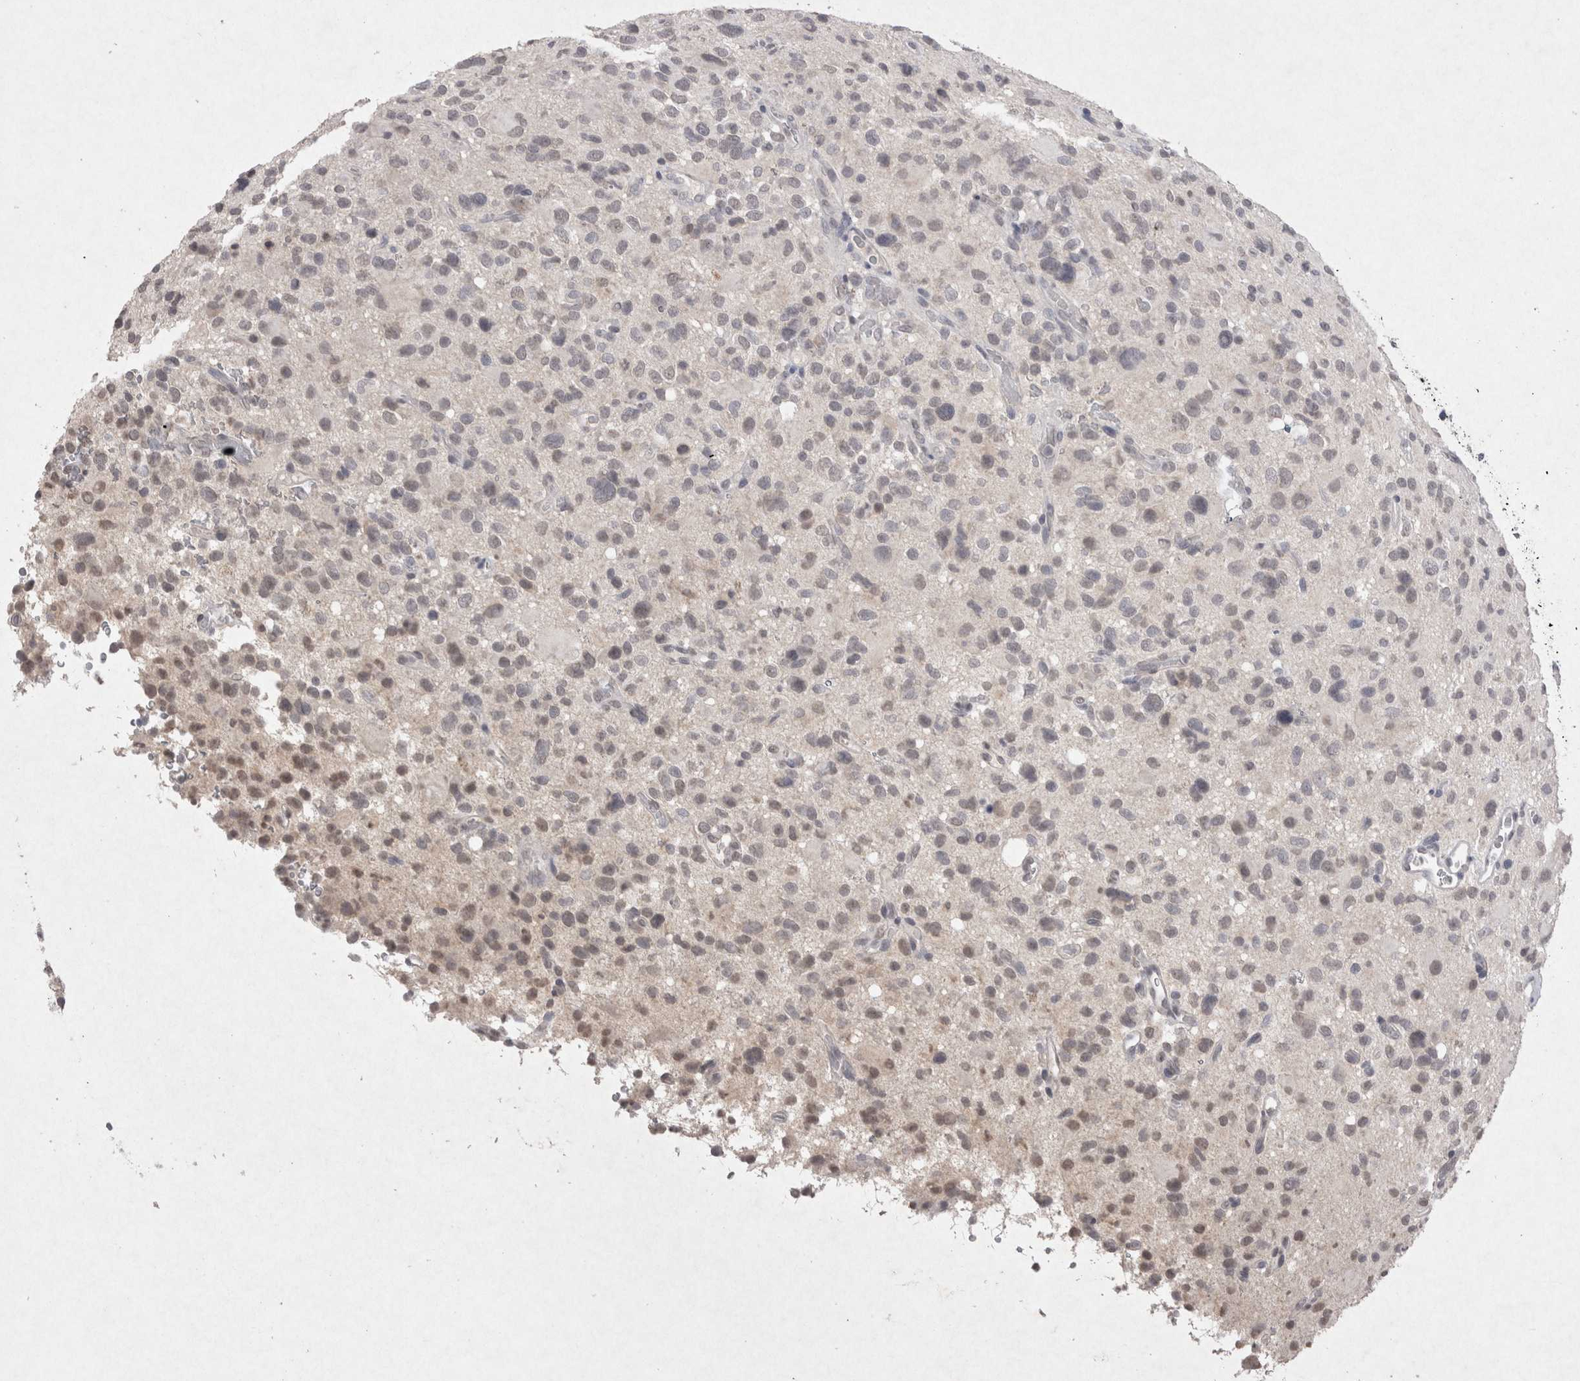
{"staining": {"intensity": "negative", "quantity": "none", "location": "none"}, "tissue": "glioma", "cell_type": "Tumor cells", "image_type": "cancer", "snomed": [{"axis": "morphology", "description": "Glioma, malignant, High grade"}, {"axis": "topography", "description": "Brain"}], "caption": "Tumor cells show no significant protein expression in malignant high-grade glioma. (IHC, brightfield microscopy, high magnification).", "gene": "LYVE1", "patient": {"sex": "male", "age": 48}}